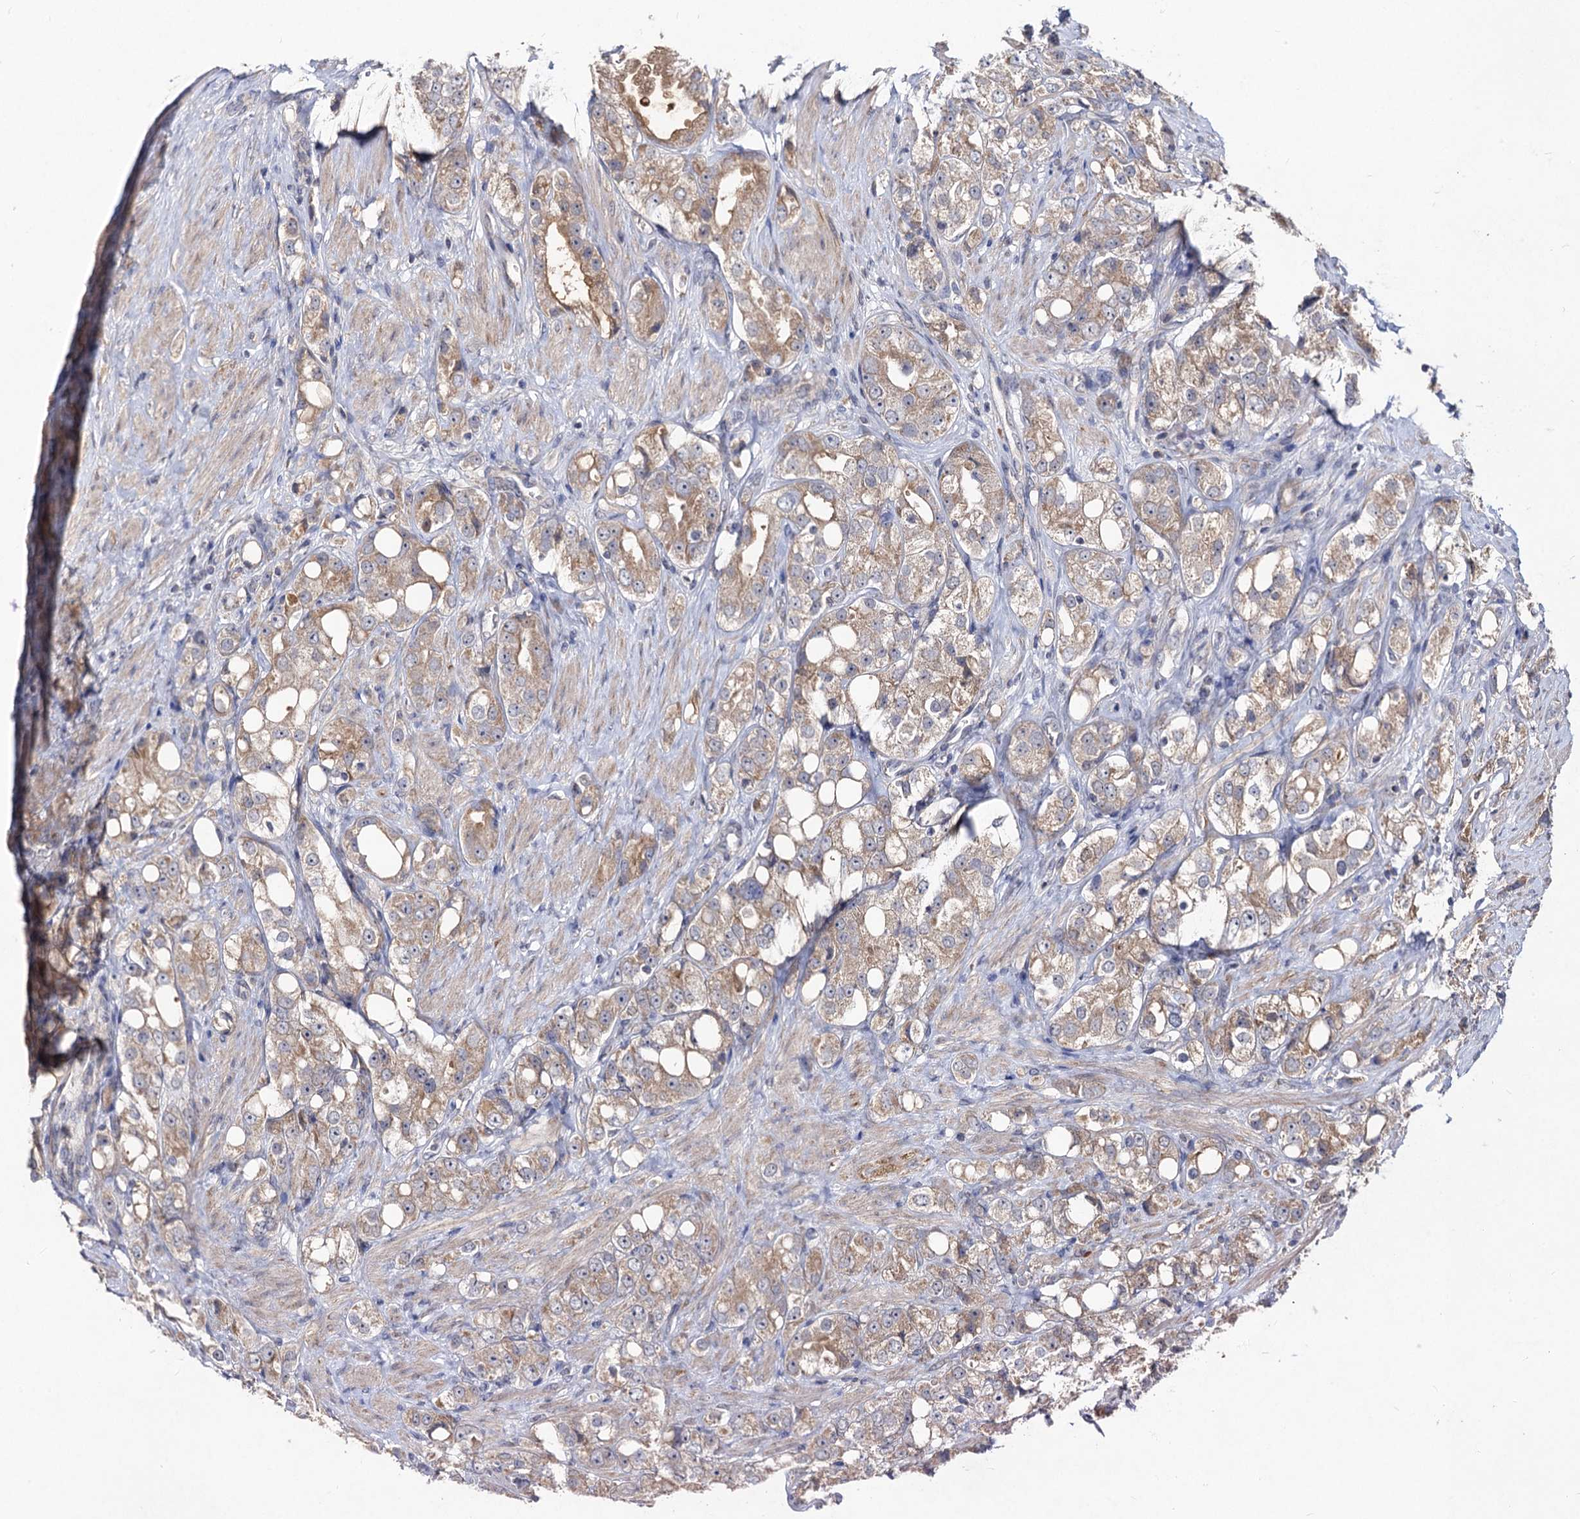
{"staining": {"intensity": "moderate", "quantity": ">75%", "location": "cytoplasmic/membranous"}, "tissue": "prostate cancer", "cell_type": "Tumor cells", "image_type": "cancer", "snomed": [{"axis": "morphology", "description": "Adenocarcinoma, NOS"}, {"axis": "topography", "description": "Prostate"}], "caption": "DAB (3,3'-diaminobenzidine) immunohistochemical staining of prostate cancer (adenocarcinoma) exhibits moderate cytoplasmic/membranous protein expression in approximately >75% of tumor cells.", "gene": "VPS37D", "patient": {"sex": "male", "age": 79}}